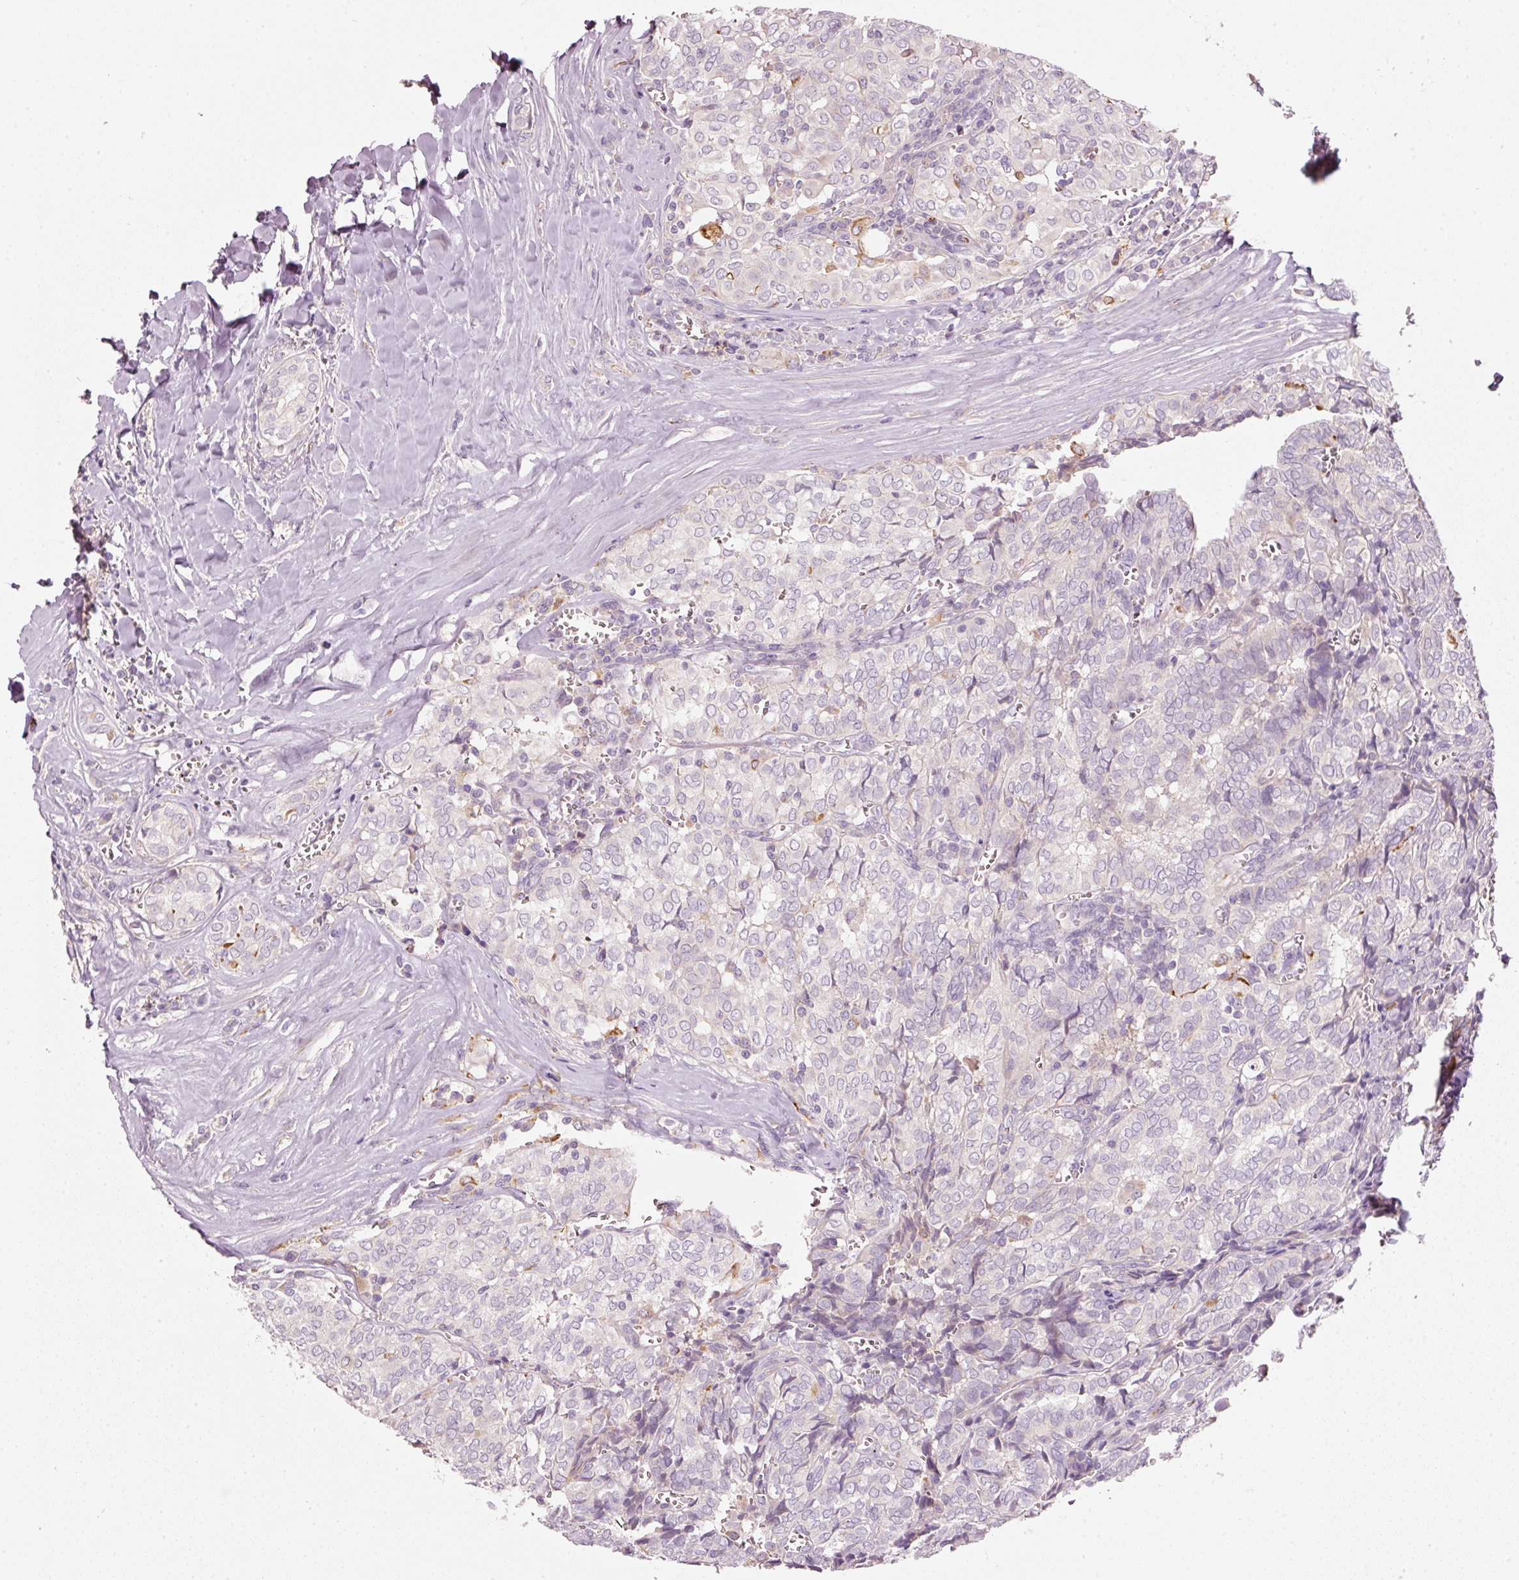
{"staining": {"intensity": "negative", "quantity": "none", "location": "none"}, "tissue": "thyroid cancer", "cell_type": "Tumor cells", "image_type": "cancer", "snomed": [{"axis": "morphology", "description": "Papillary adenocarcinoma, NOS"}, {"axis": "topography", "description": "Thyroid gland"}], "caption": "Photomicrograph shows no protein expression in tumor cells of thyroid cancer tissue.", "gene": "KLHL21", "patient": {"sex": "female", "age": 30}}